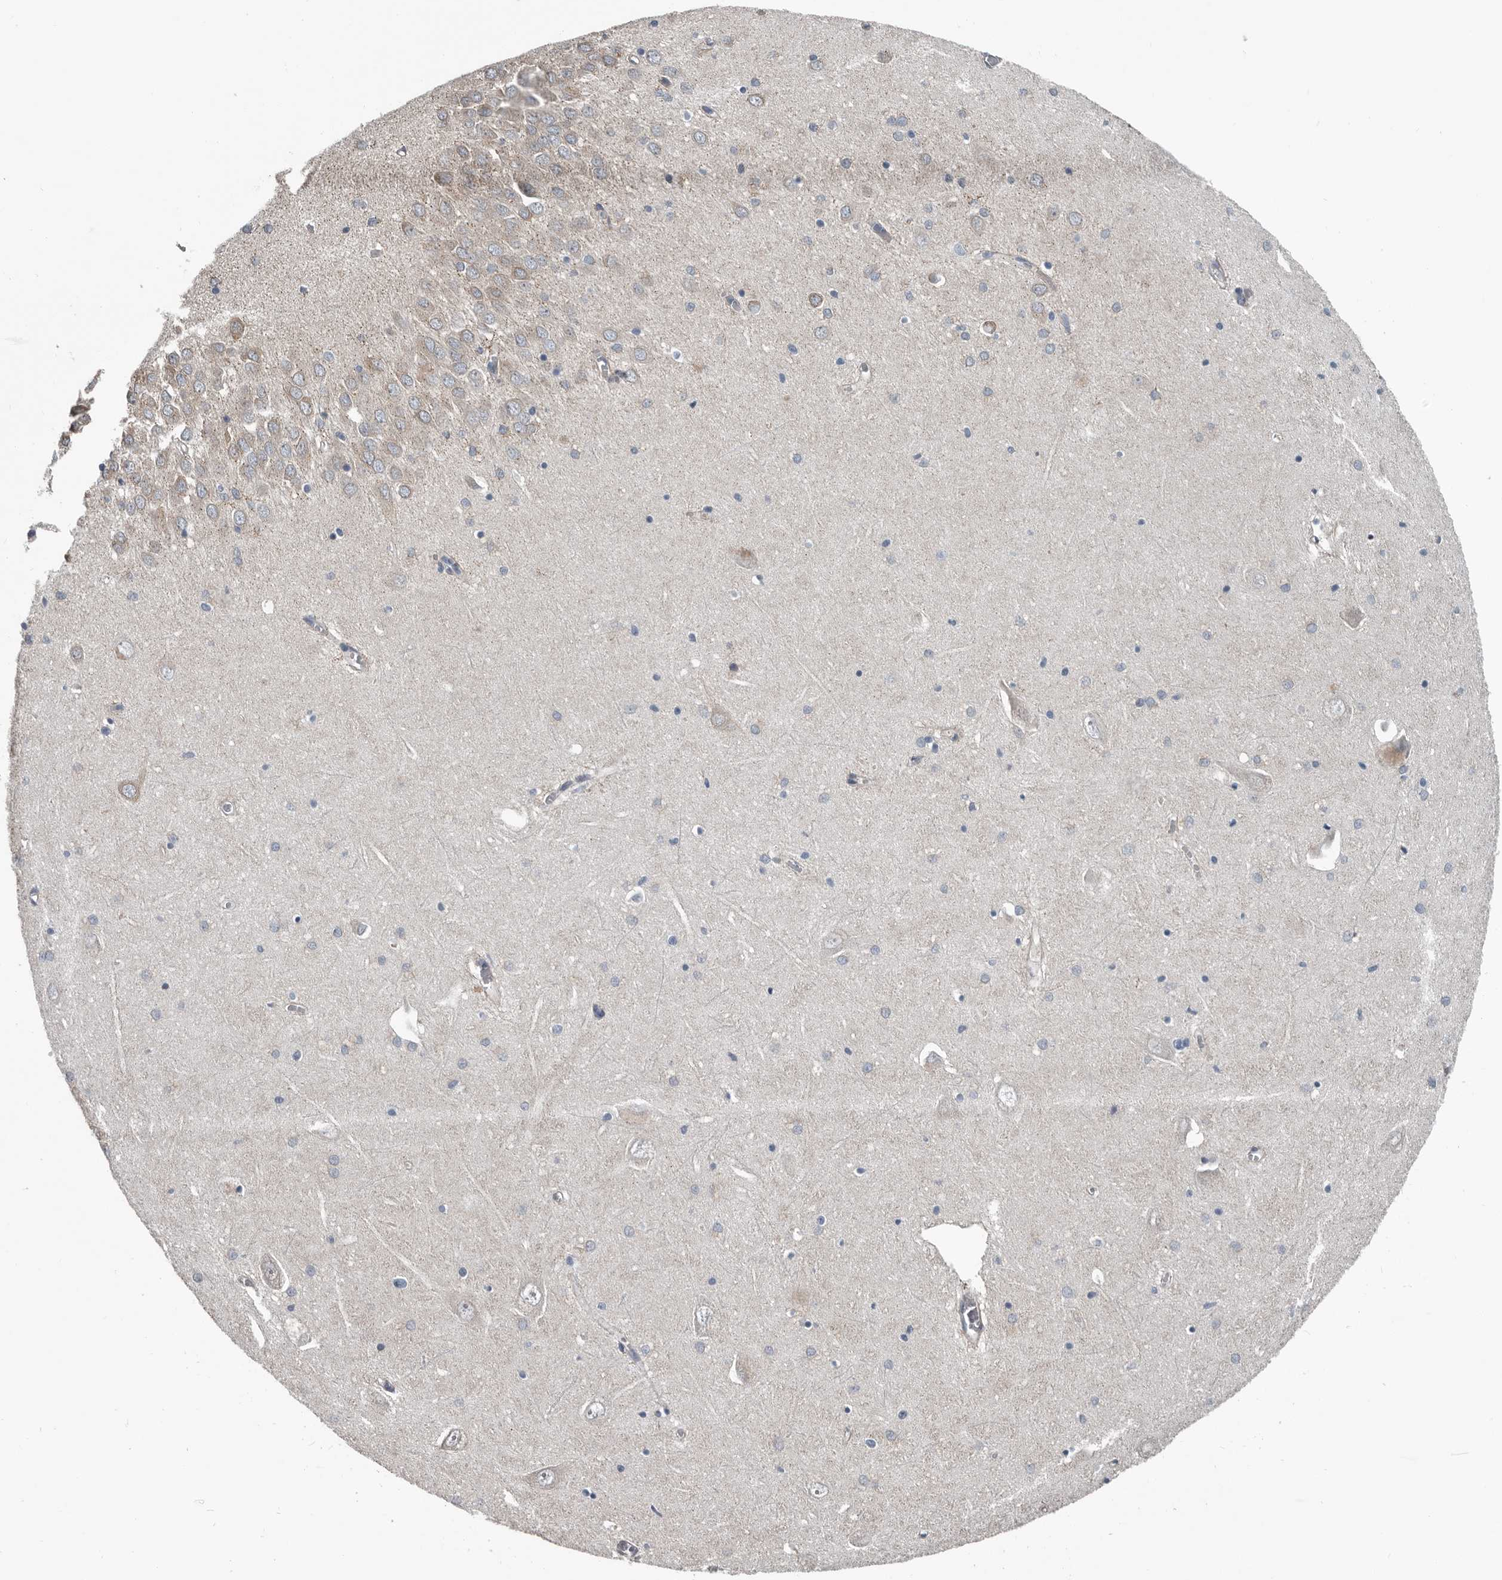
{"staining": {"intensity": "negative", "quantity": "none", "location": "none"}, "tissue": "hippocampus", "cell_type": "Glial cells", "image_type": "normal", "snomed": [{"axis": "morphology", "description": "Normal tissue, NOS"}, {"axis": "topography", "description": "Hippocampus"}], "caption": "Immunohistochemistry (IHC) image of benign human hippocampus stained for a protein (brown), which shows no expression in glial cells.", "gene": "DPY19L4", "patient": {"sex": "male", "age": 70}}